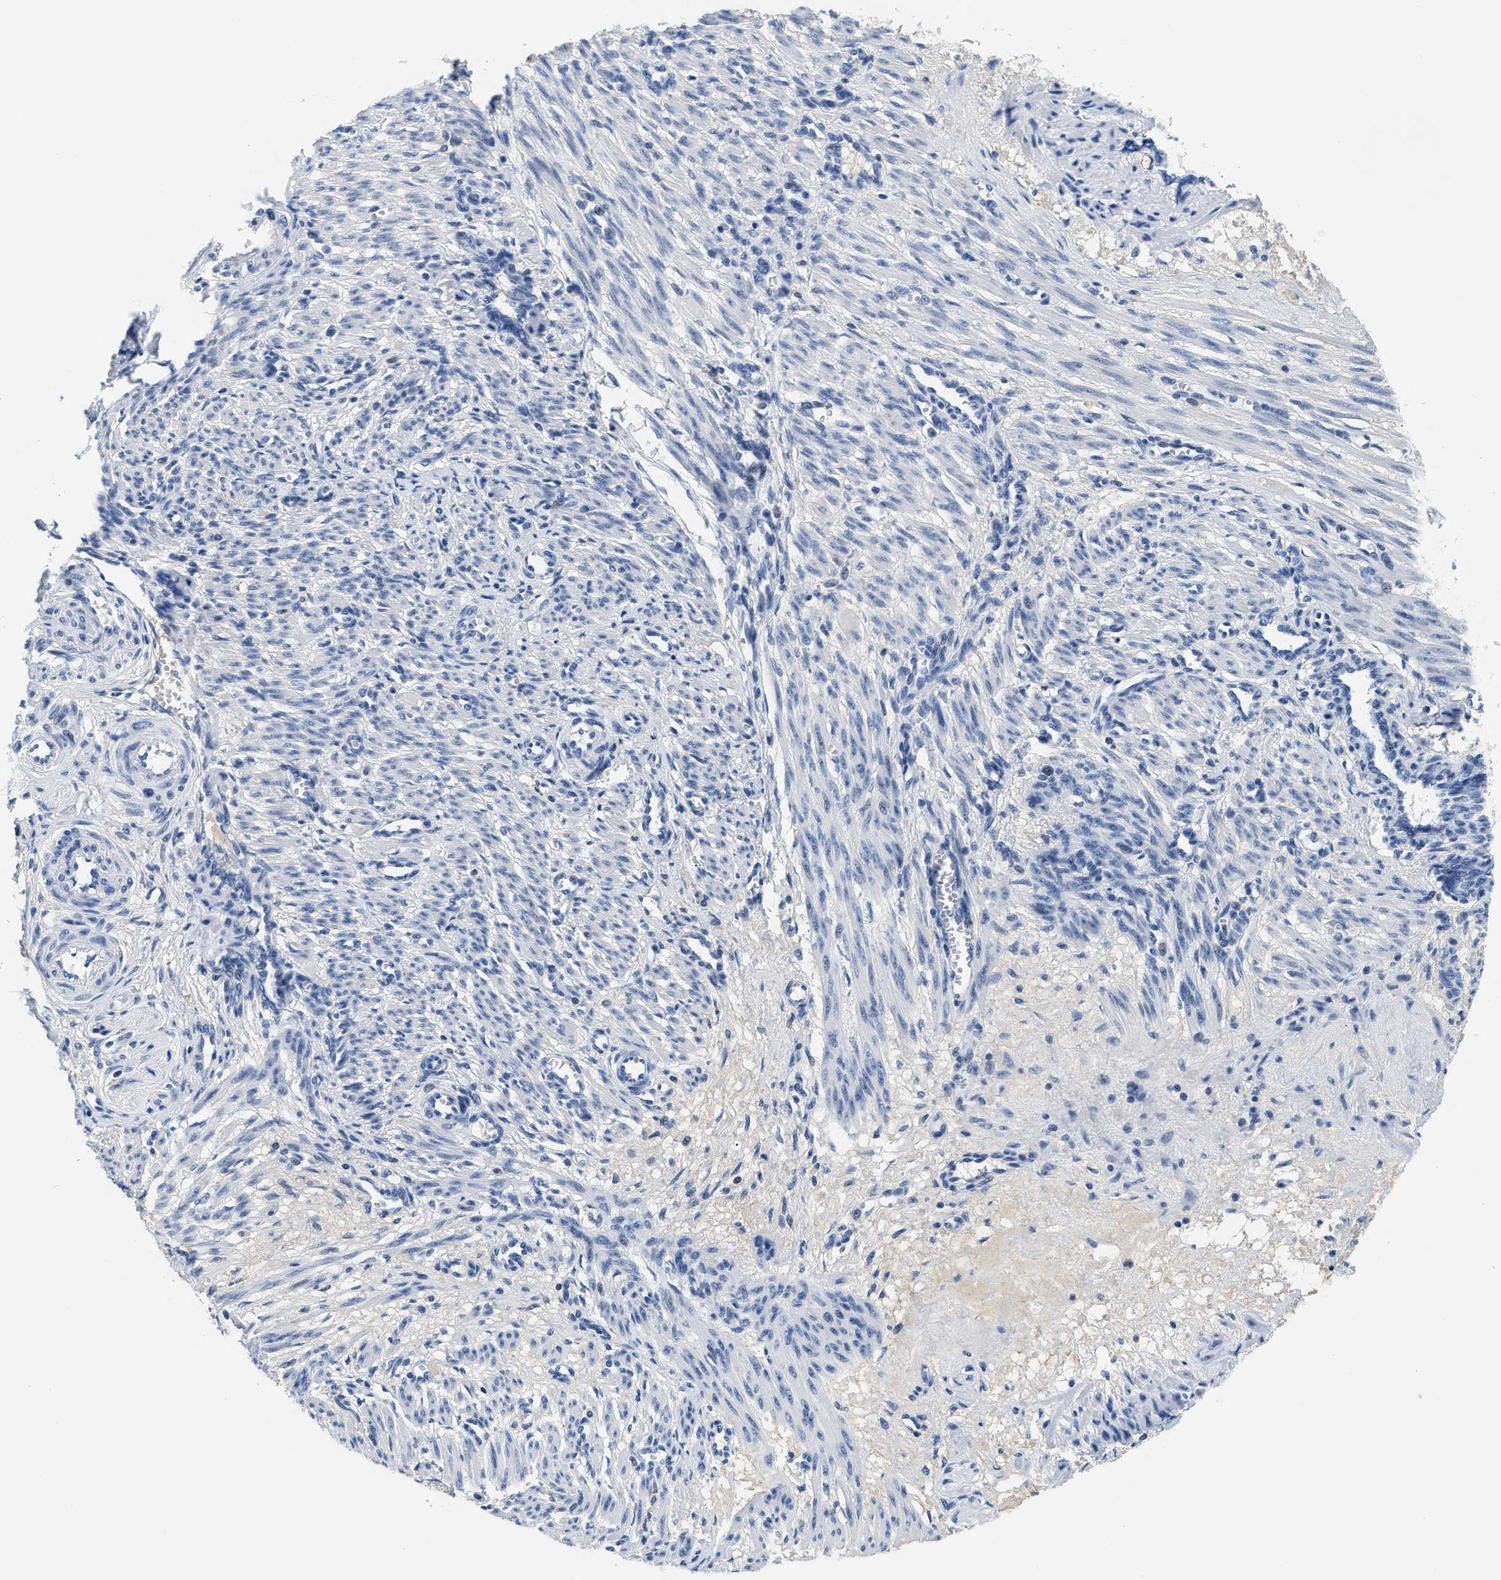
{"staining": {"intensity": "negative", "quantity": "none", "location": "none"}, "tissue": "smooth muscle", "cell_type": "Smooth muscle cells", "image_type": "normal", "snomed": [{"axis": "morphology", "description": "Normal tissue, NOS"}, {"axis": "topography", "description": "Endometrium"}], "caption": "IHC micrograph of benign human smooth muscle stained for a protein (brown), which displays no positivity in smooth muscle cells.", "gene": "PCK2", "patient": {"sex": "female", "age": 33}}